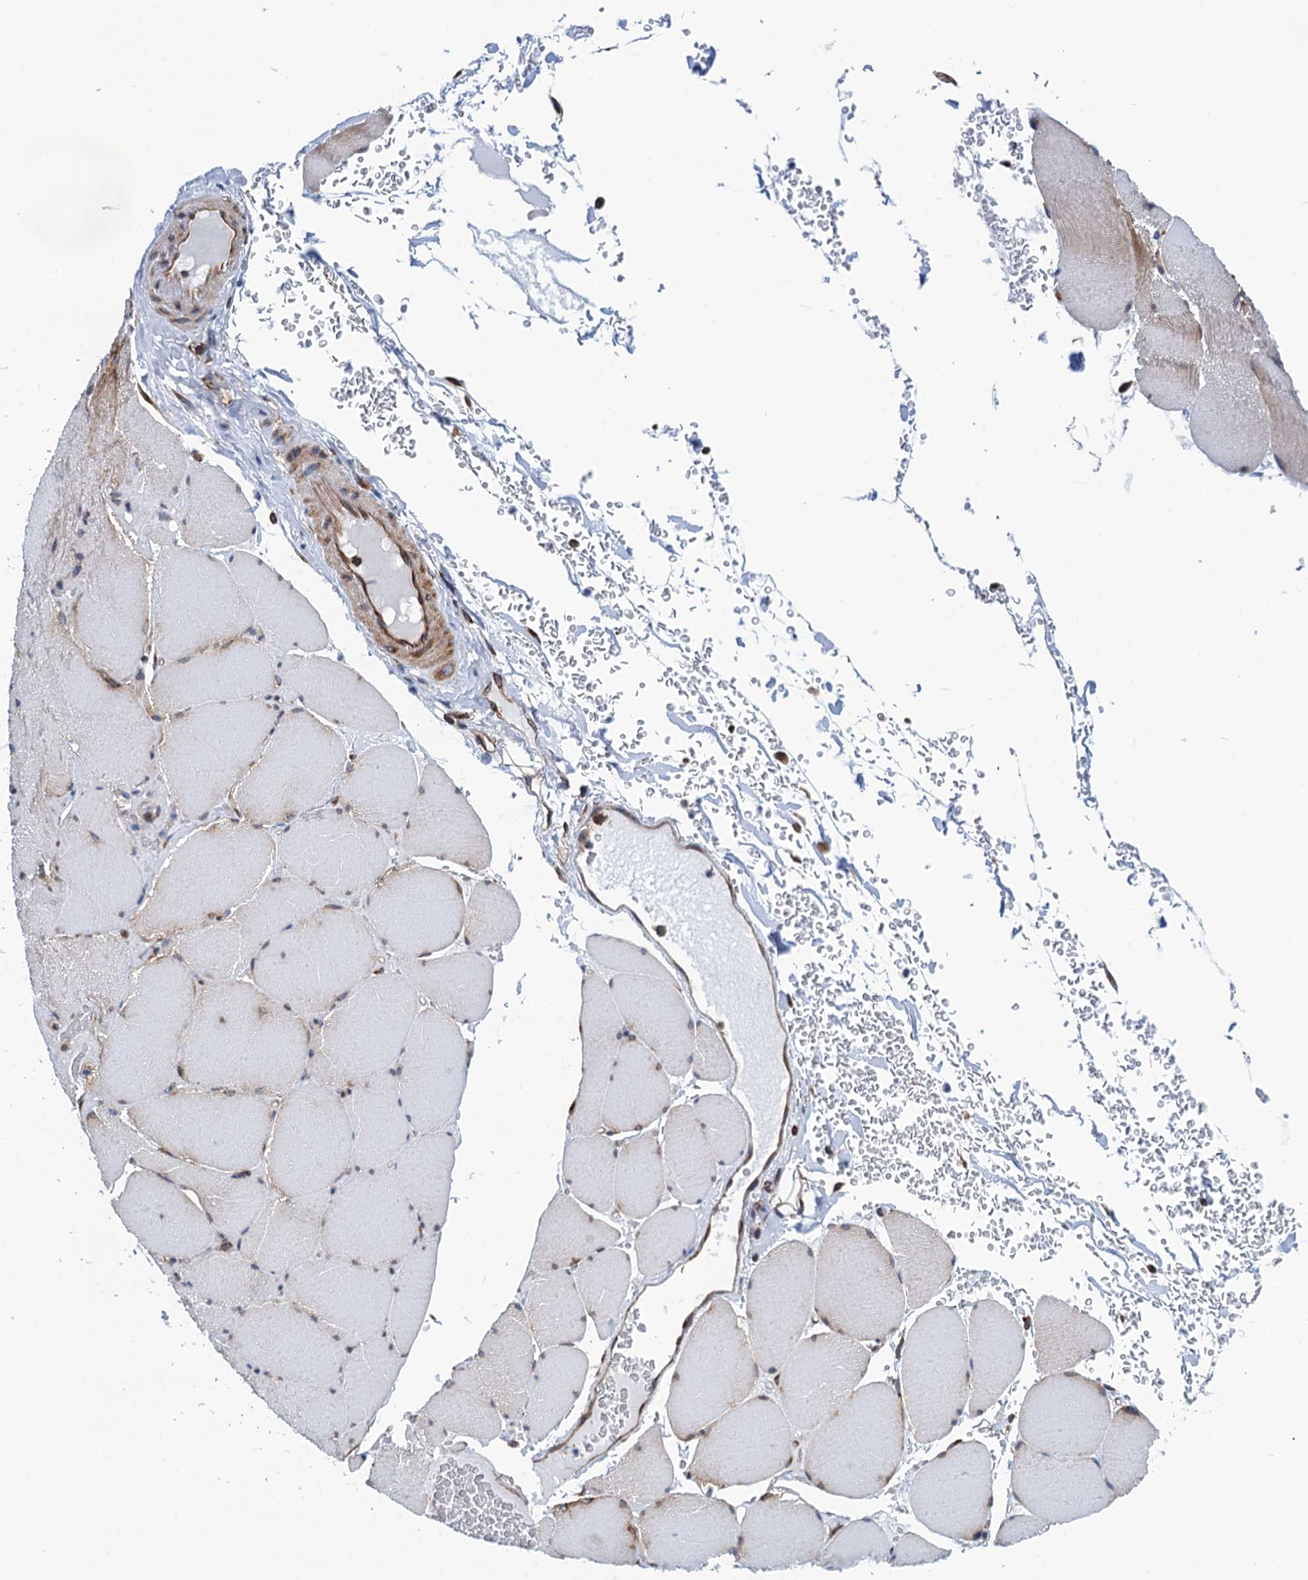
{"staining": {"intensity": "moderate", "quantity": "<25%", "location": "cytoplasmic/membranous"}, "tissue": "skeletal muscle", "cell_type": "Myocytes", "image_type": "normal", "snomed": [{"axis": "morphology", "description": "Normal tissue, NOS"}, {"axis": "topography", "description": "Skeletal muscle"}, {"axis": "topography", "description": "Head-Neck"}], "caption": "Immunohistochemistry (DAB) staining of normal skeletal muscle demonstrates moderate cytoplasmic/membranous protein staining in approximately <25% of myocytes.", "gene": "SLC12A7", "patient": {"sex": "male", "age": 66}}